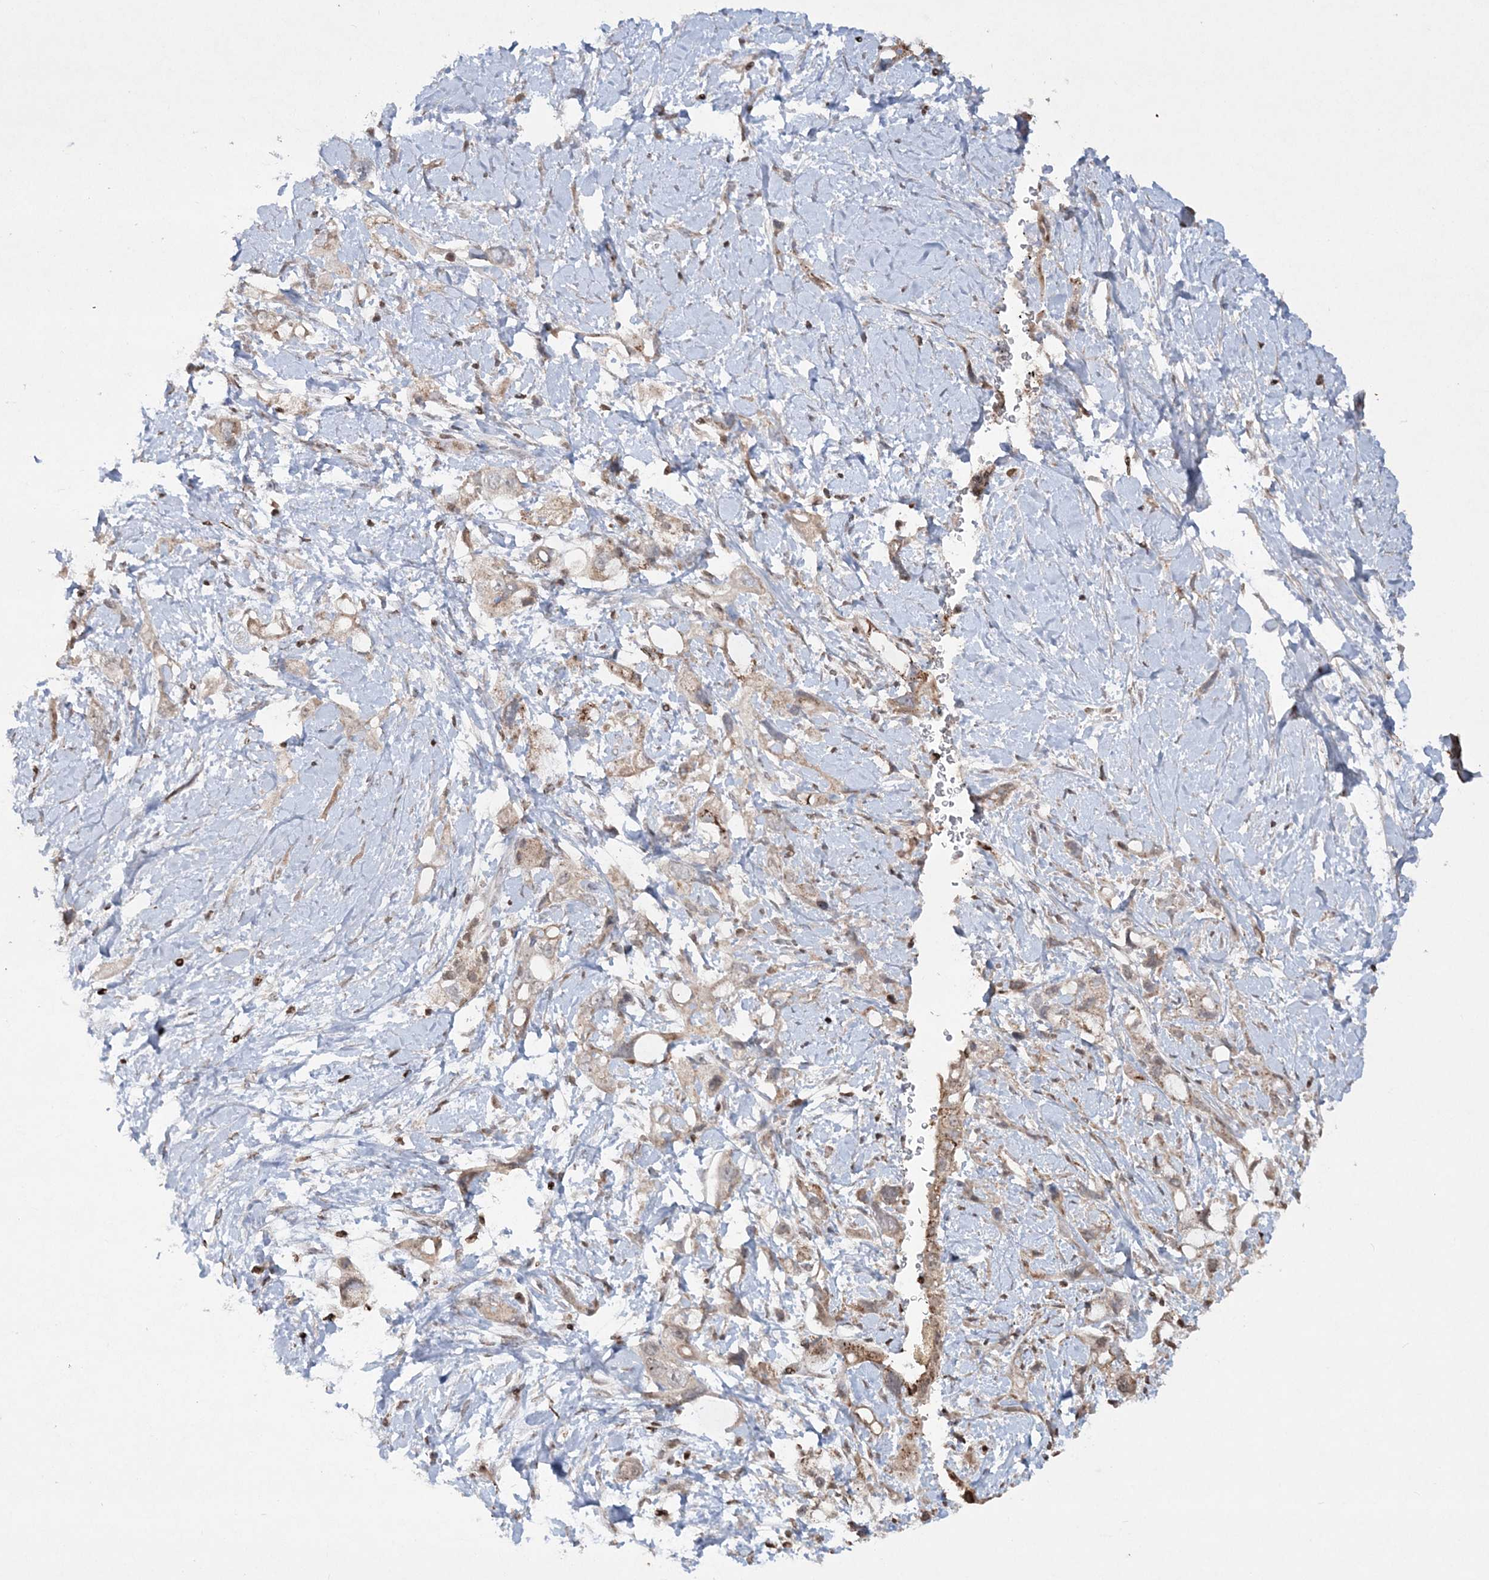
{"staining": {"intensity": "weak", "quantity": ">75%", "location": "cytoplasmic/membranous"}, "tissue": "pancreatic cancer", "cell_type": "Tumor cells", "image_type": "cancer", "snomed": [{"axis": "morphology", "description": "Adenocarcinoma, NOS"}, {"axis": "topography", "description": "Pancreas"}], "caption": "Immunohistochemistry of human adenocarcinoma (pancreatic) shows low levels of weak cytoplasmic/membranous staining in approximately >75% of tumor cells.", "gene": "TTC7A", "patient": {"sex": "female", "age": 56}}